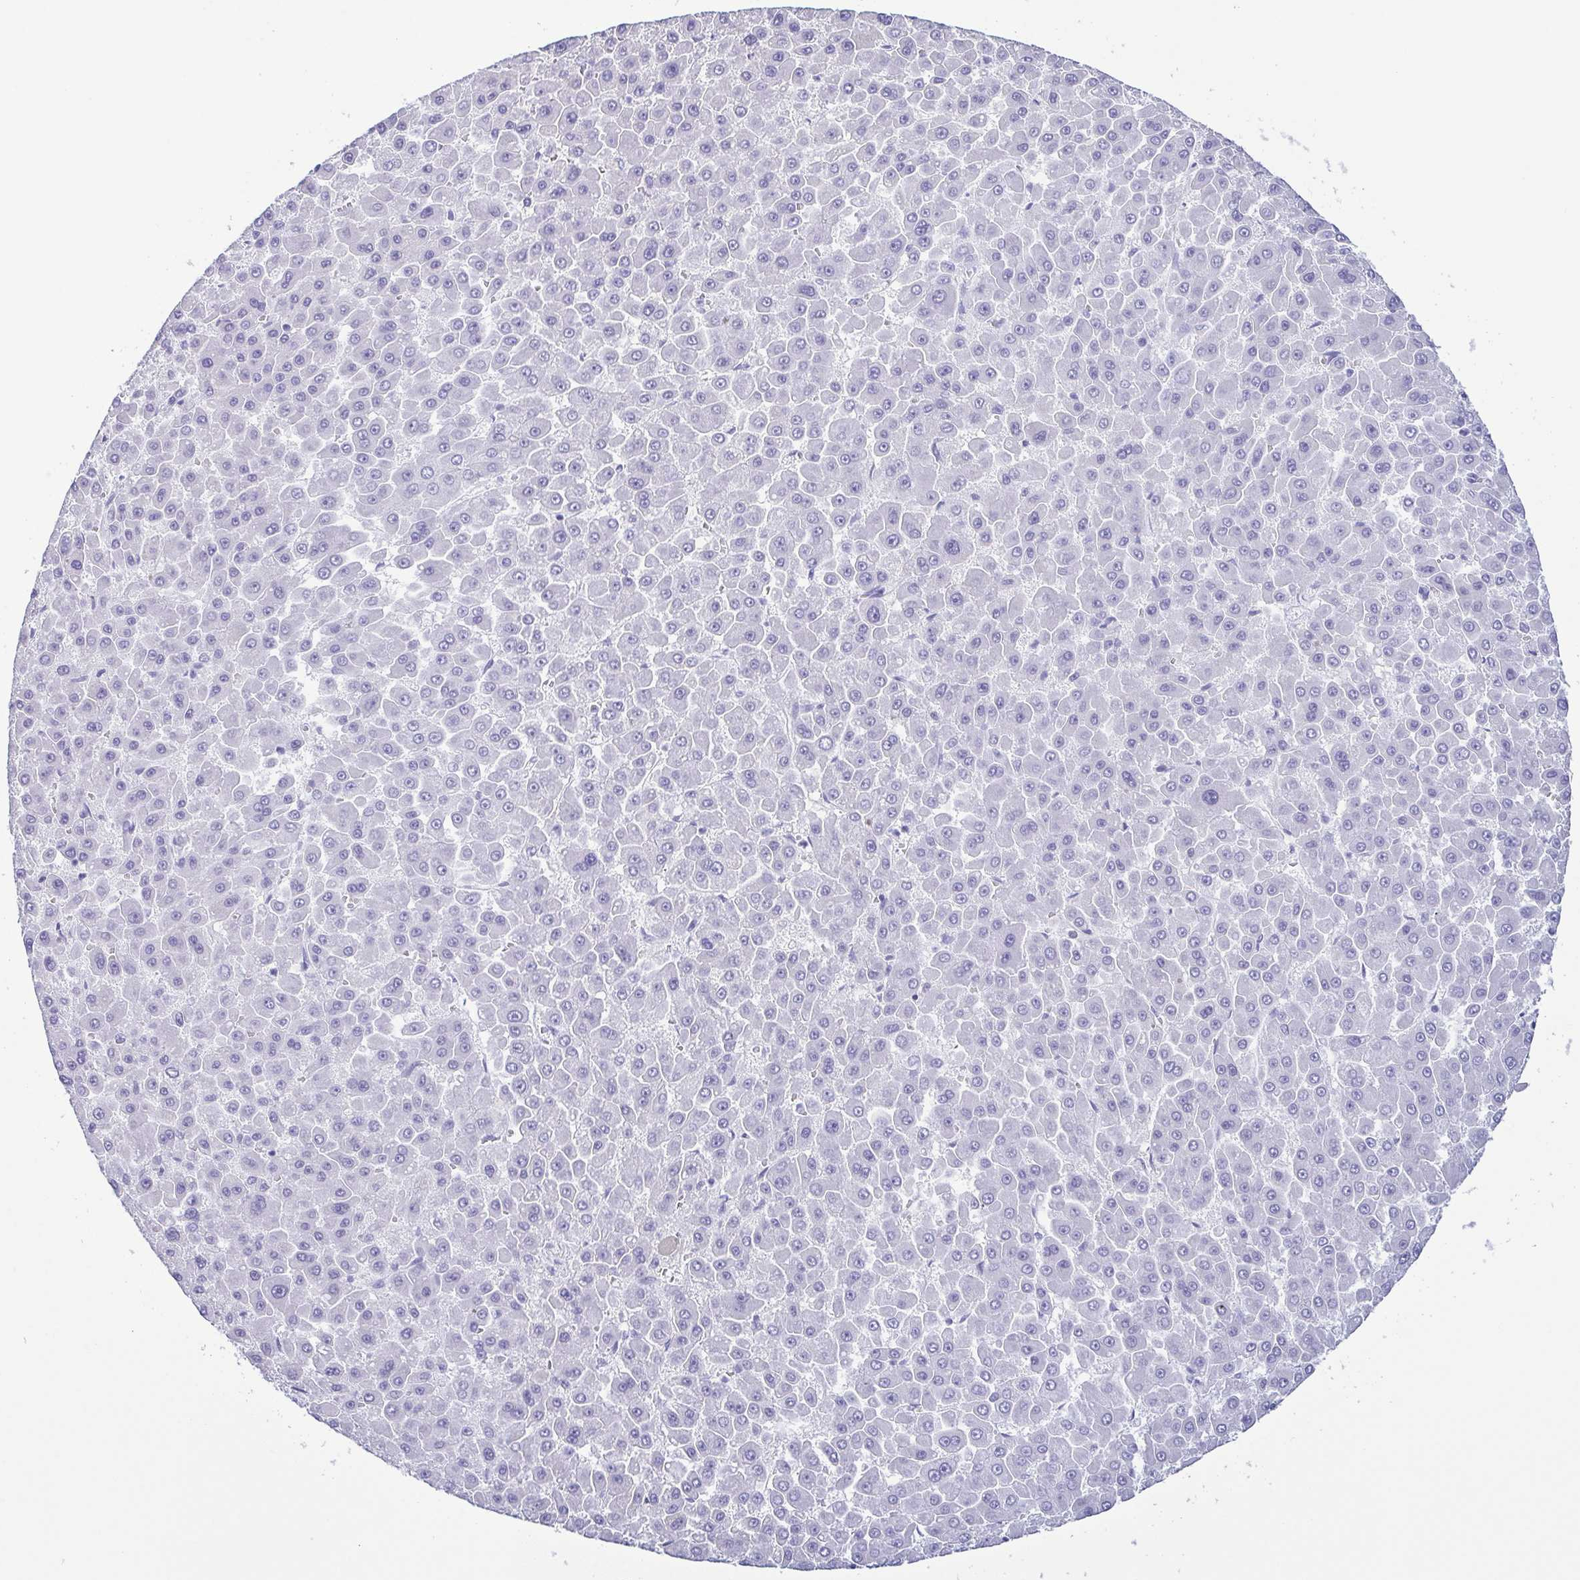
{"staining": {"intensity": "negative", "quantity": "none", "location": "none"}, "tissue": "liver cancer", "cell_type": "Tumor cells", "image_type": "cancer", "snomed": [{"axis": "morphology", "description": "Carcinoma, Hepatocellular, NOS"}, {"axis": "topography", "description": "Liver"}], "caption": "Photomicrograph shows no protein positivity in tumor cells of liver hepatocellular carcinoma tissue.", "gene": "SUGP2", "patient": {"sex": "male", "age": 78}}